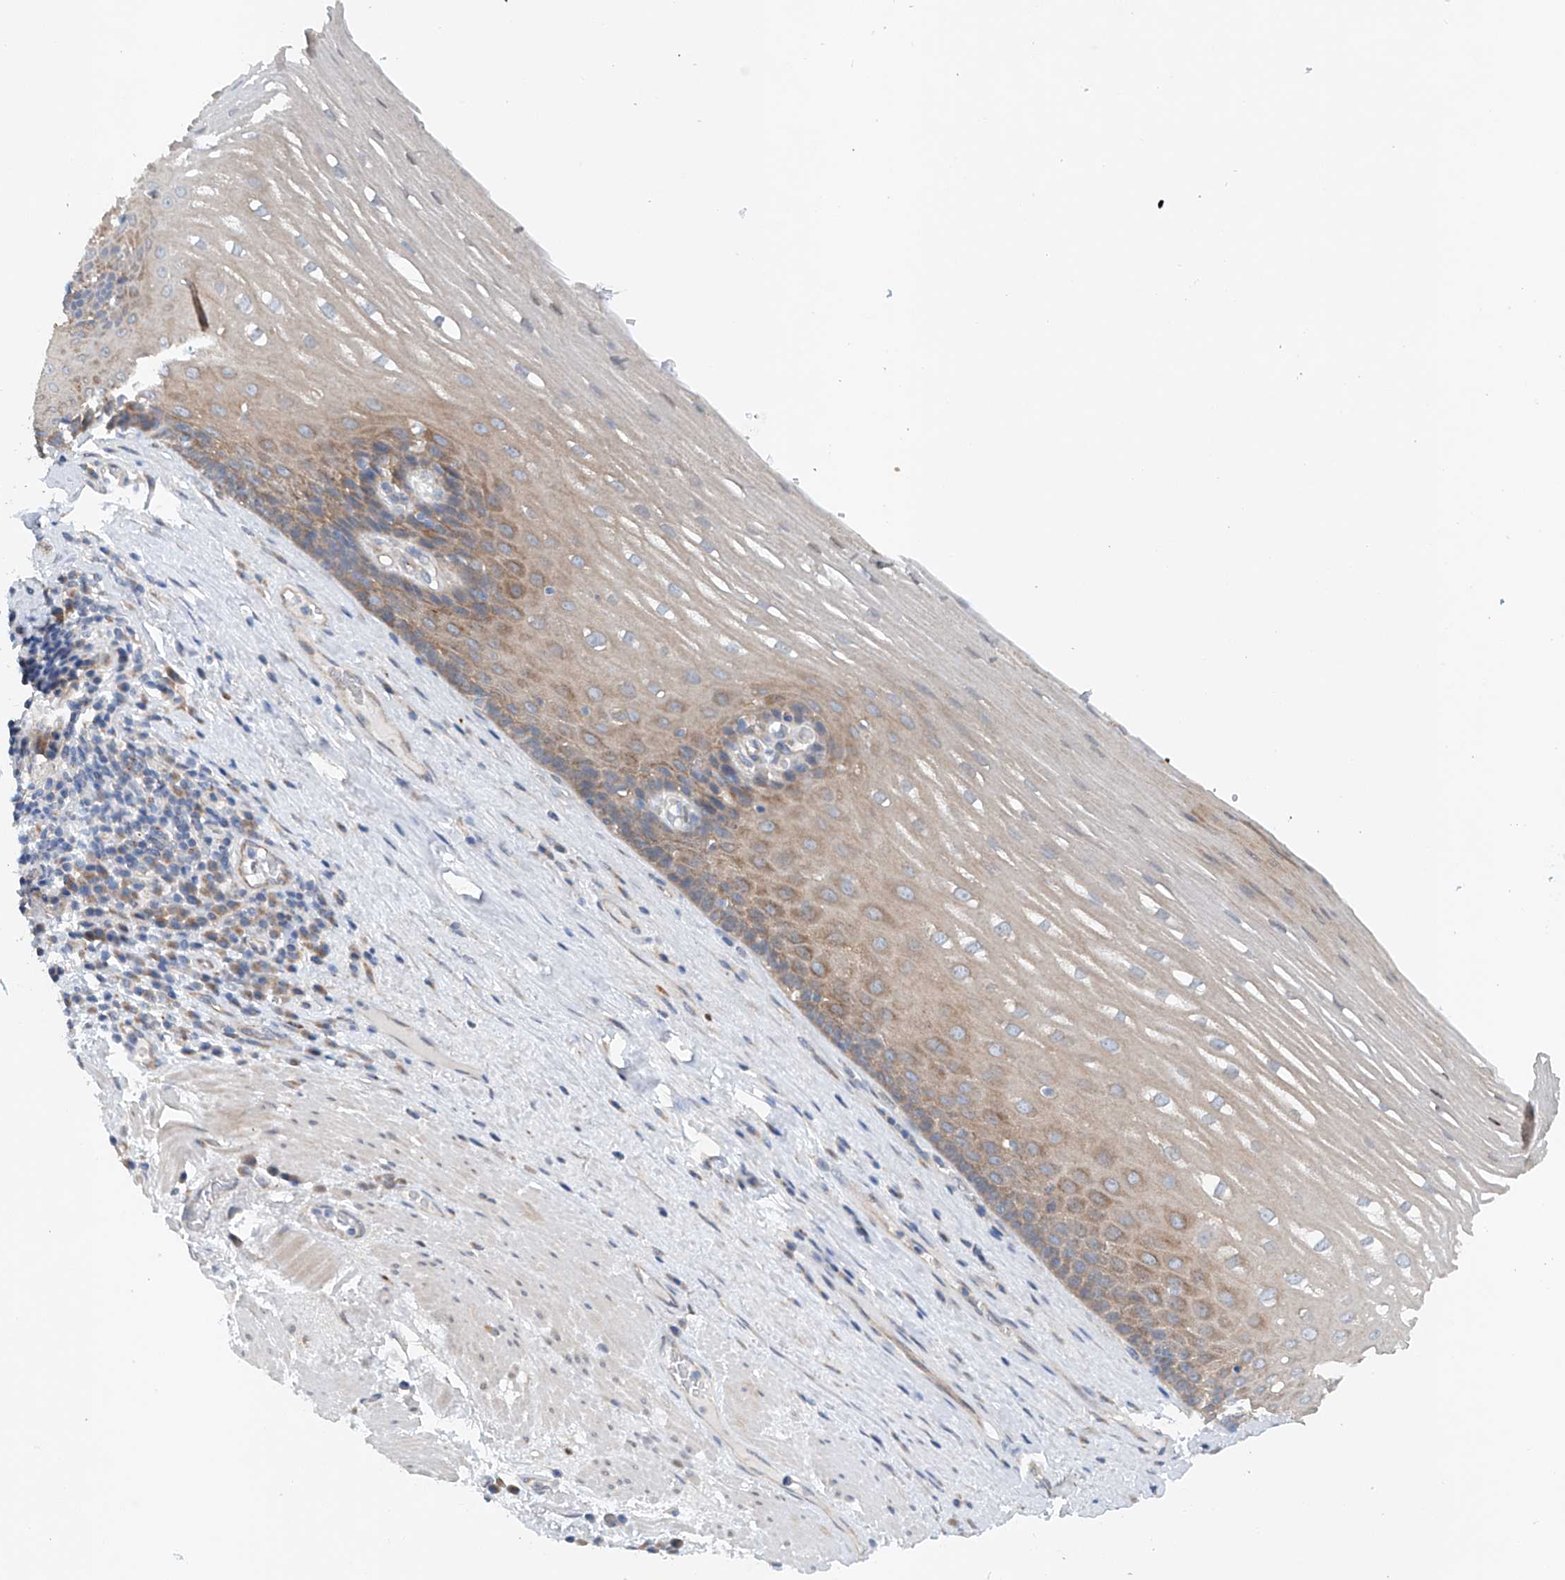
{"staining": {"intensity": "moderate", "quantity": ">75%", "location": "cytoplasmic/membranous"}, "tissue": "esophagus", "cell_type": "Squamous epithelial cells", "image_type": "normal", "snomed": [{"axis": "morphology", "description": "Normal tissue, NOS"}, {"axis": "topography", "description": "Esophagus"}], "caption": "Immunohistochemistry (IHC) (DAB (3,3'-diaminobenzidine)) staining of normal human esophagus shows moderate cytoplasmic/membranous protein positivity in about >75% of squamous epithelial cells.", "gene": "CEP85L", "patient": {"sex": "male", "age": 62}}